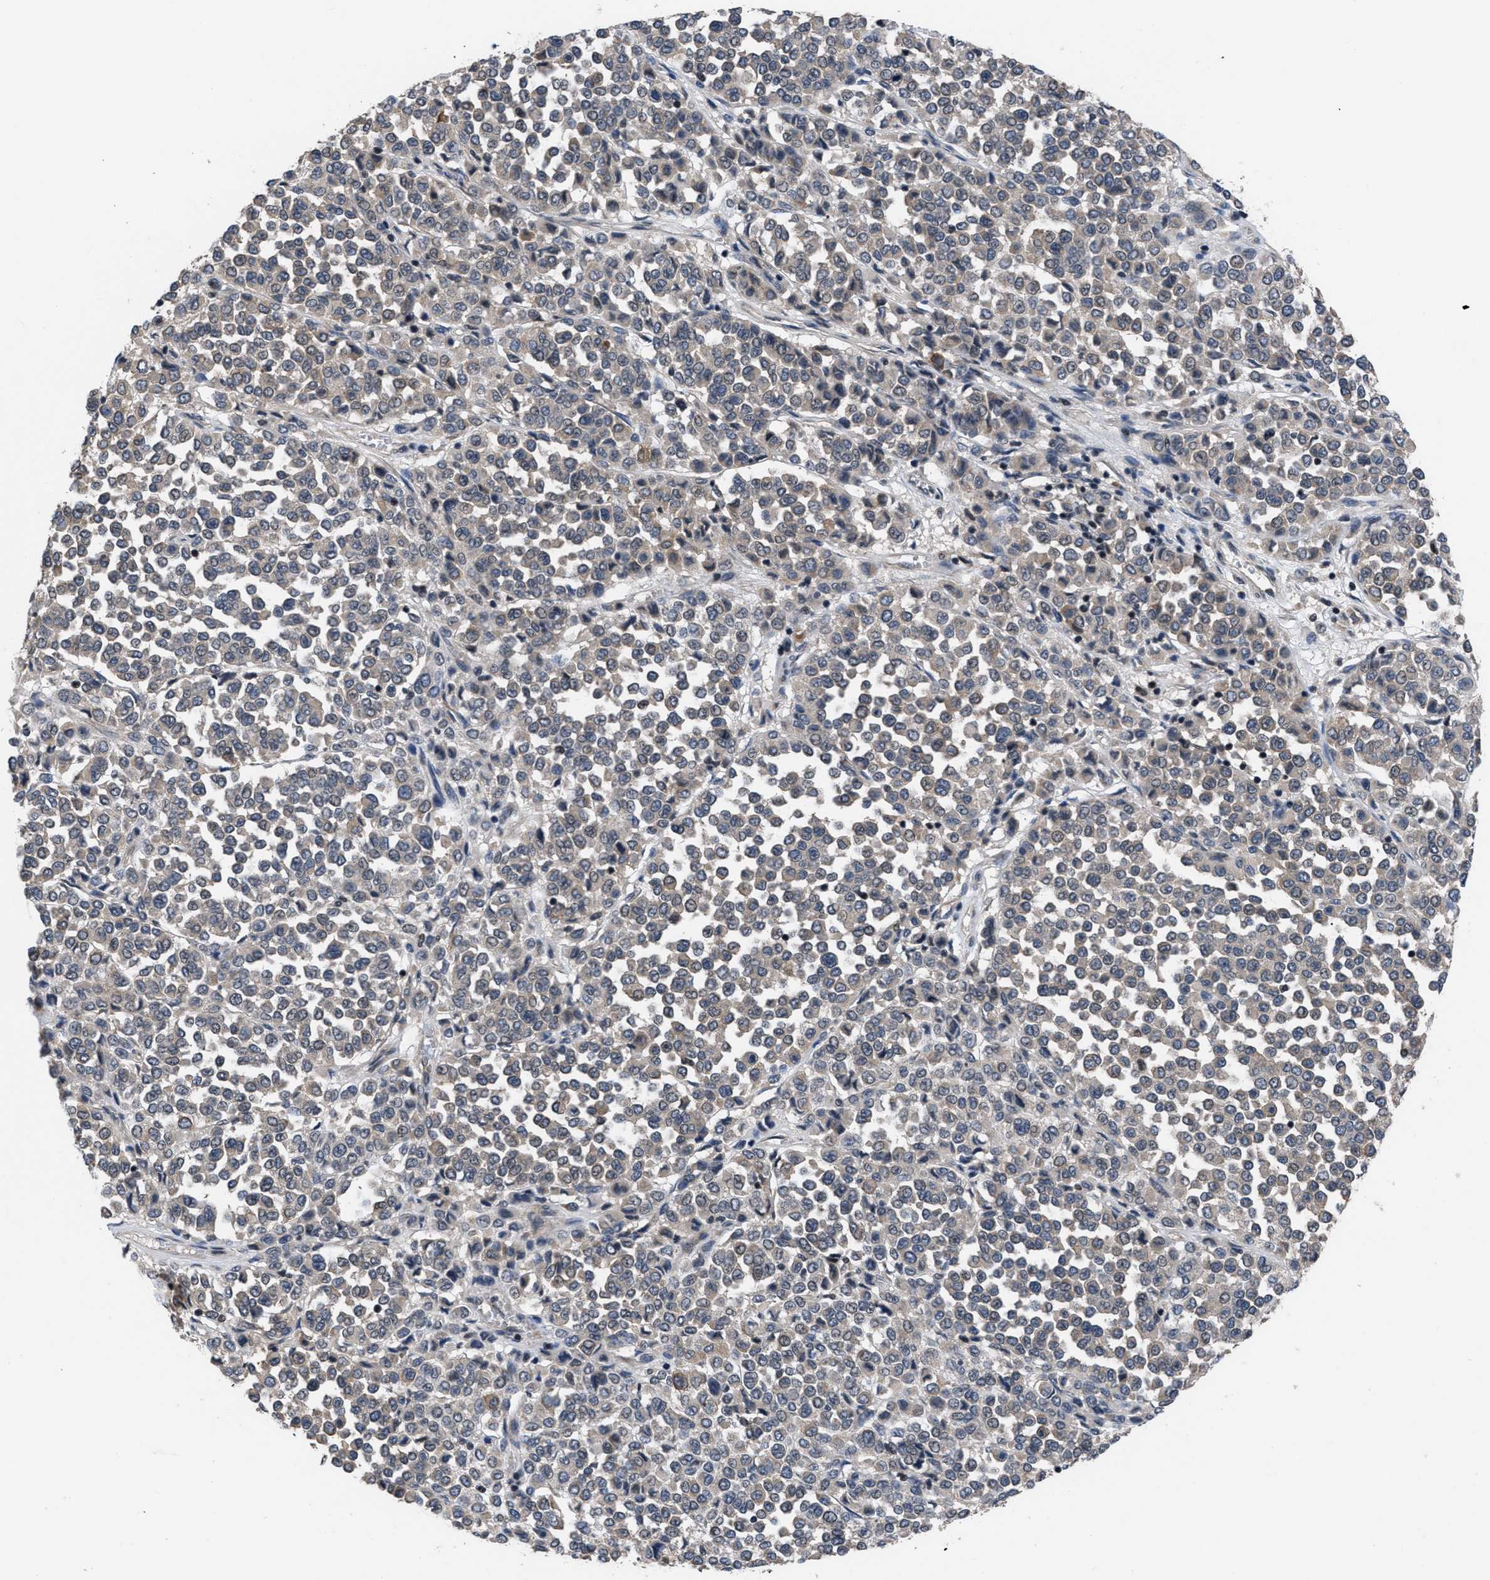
{"staining": {"intensity": "weak", "quantity": "<25%", "location": "cytoplasmic/membranous"}, "tissue": "melanoma", "cell_type": "Tumor cells", "image_type": "cancer", "snomed": [{"axis": "morphology", "description": "Malignant melanoma, Metastatic site"}, {"axis": "topography", "description": "Pancreas"}], "caption": "DAB (3,3'-diaminobenzidine) immunohistochemical staining of human malignant melanoma (metastatic site) shows no significant expression in tumor cells.", "gene": "DNAJC14", "patient": {"sex": "female", "age": 30}}